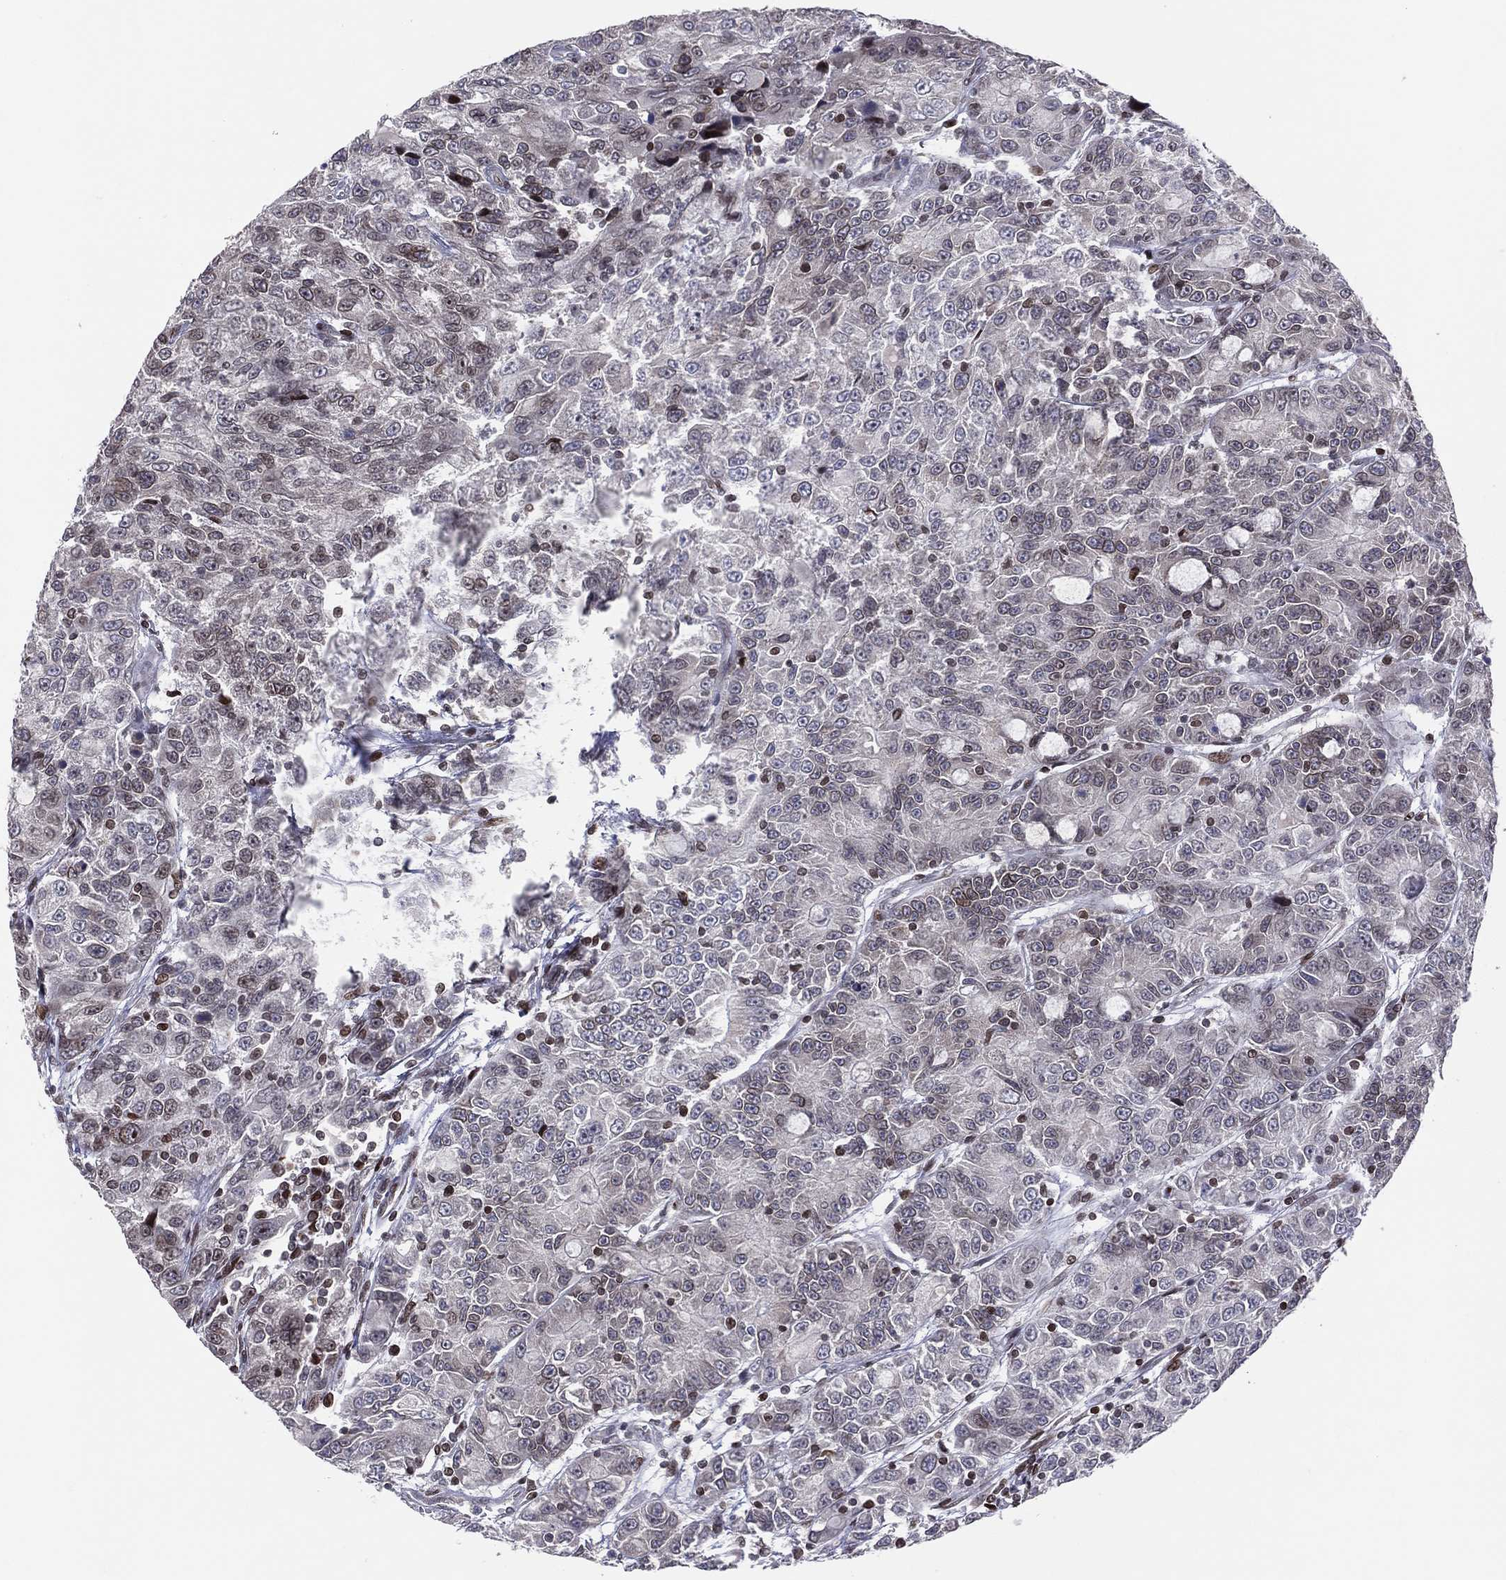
{"staining": {"intensity": "weak", "quantity": "<25%", "location": "nuclear"}, "tissue": "urothelial cancer", "cell_type": "Tumor cells", "image_type": "cancer", "snomed": [{"axis": "morphology", "description": "Urothelial carcinoma, NOS"}, {"axis": "morphology", "description": "Urothelial carcinoma, High grade"}, {"axis": "topography", "description": "Urinary bladder"}], "caption": "A high-resolution image shows IHC staining of urothelial cancer, which demonstrates no significant expression in tumor cells. (Brightfield microscopy of DAB (3,3'-diaminobenzidine) immunohistochemistry at high magnification).", "gene": "DBF4B", "patient": {"sex": "female", "age": 73}}